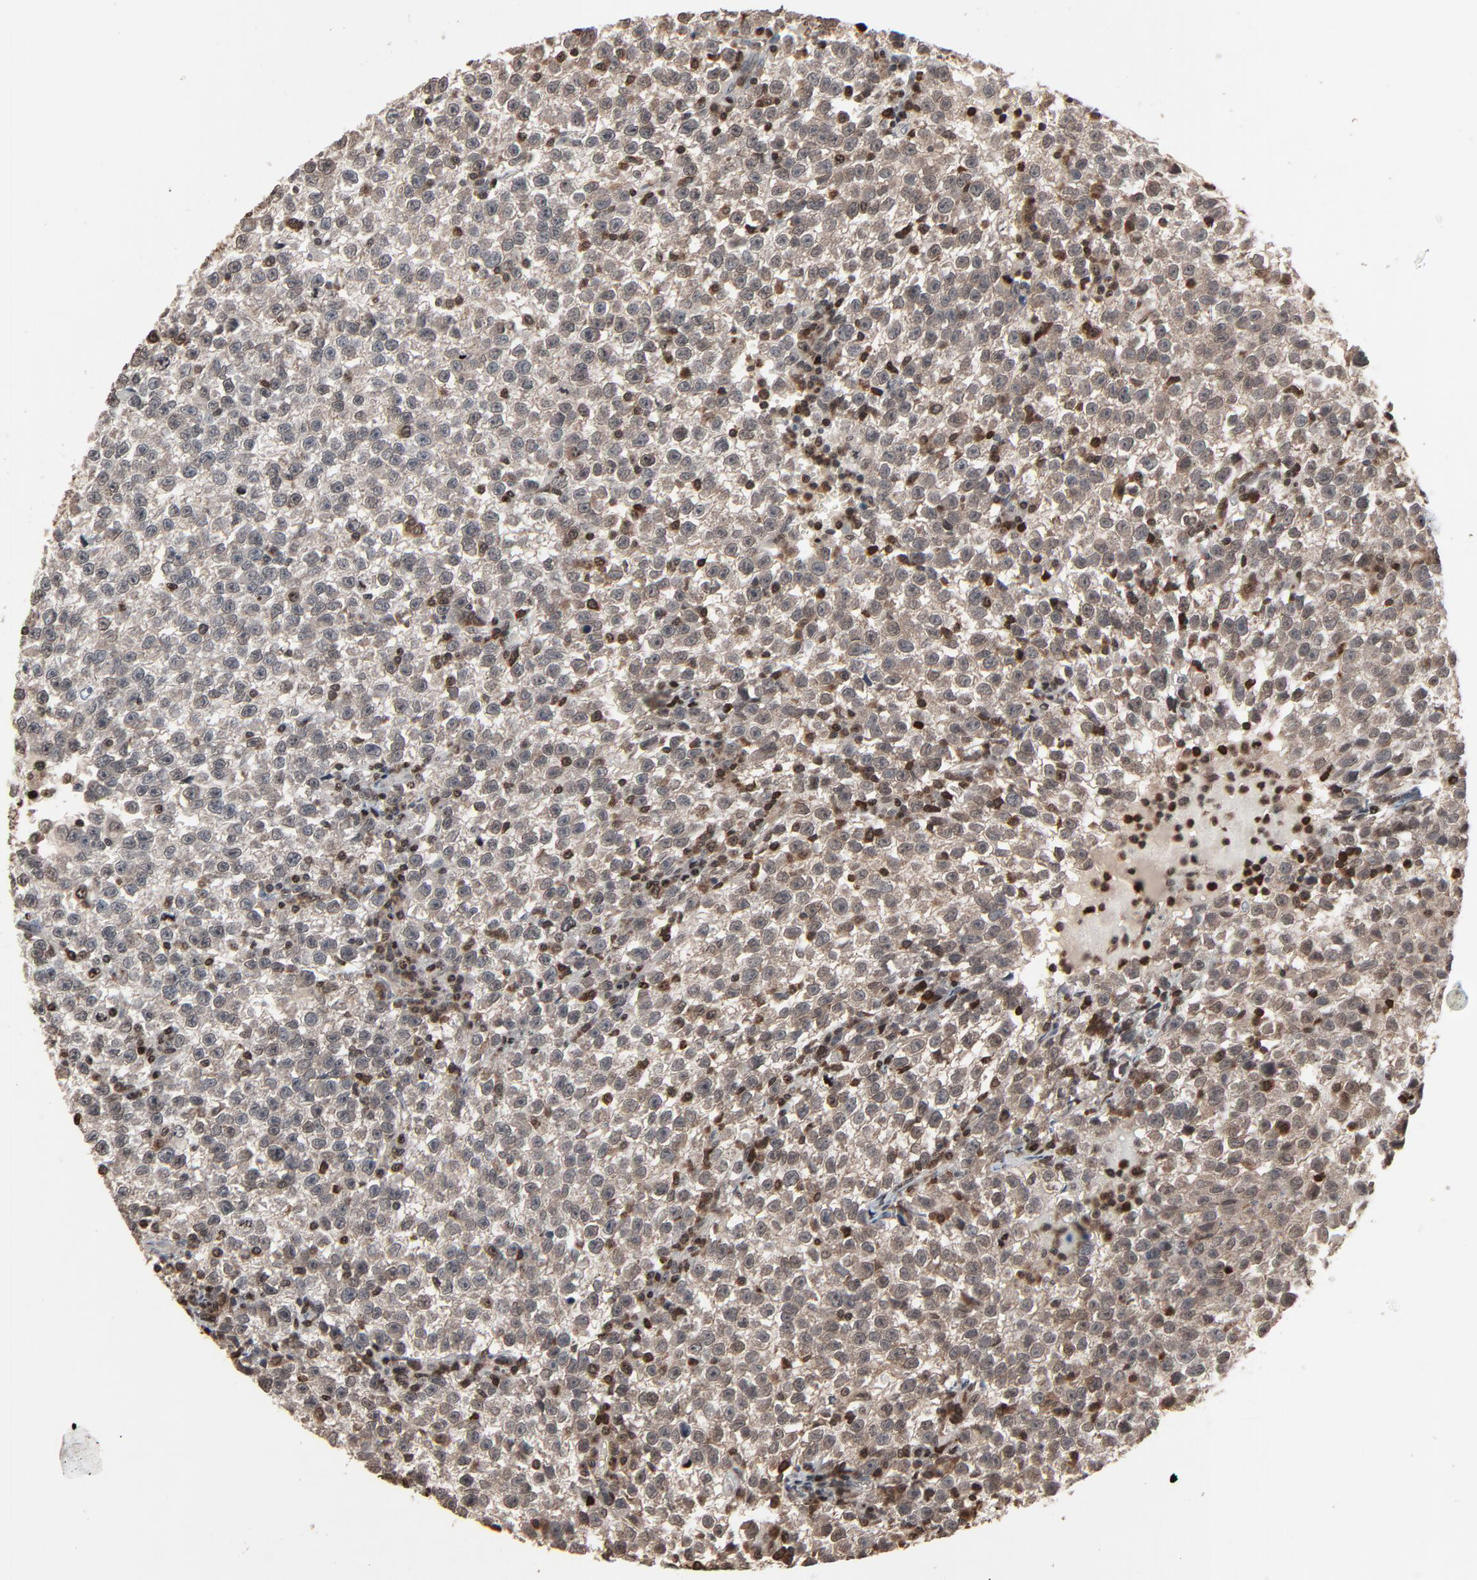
{"staining": {"intensity": "weak", "quantity": "25%-75%", "location": "nuclear"}, "tissue": "testis cancer", "cell_type": "Tumor cells", "image_type": "cancer", "snomed": [{"axis": "morphology", "description": "Seminoma, NOS"}, {"axis": "topography", "description": "Testis"}], "caption": "This image exhibits immunohistochemistry (IHC) staining of human testis seminoma, with low weak nuclear staining in about 25%-75% of tumor cells.", "gene": "RPS6KA3", "patient": {"sex": "male", "age": 35}}